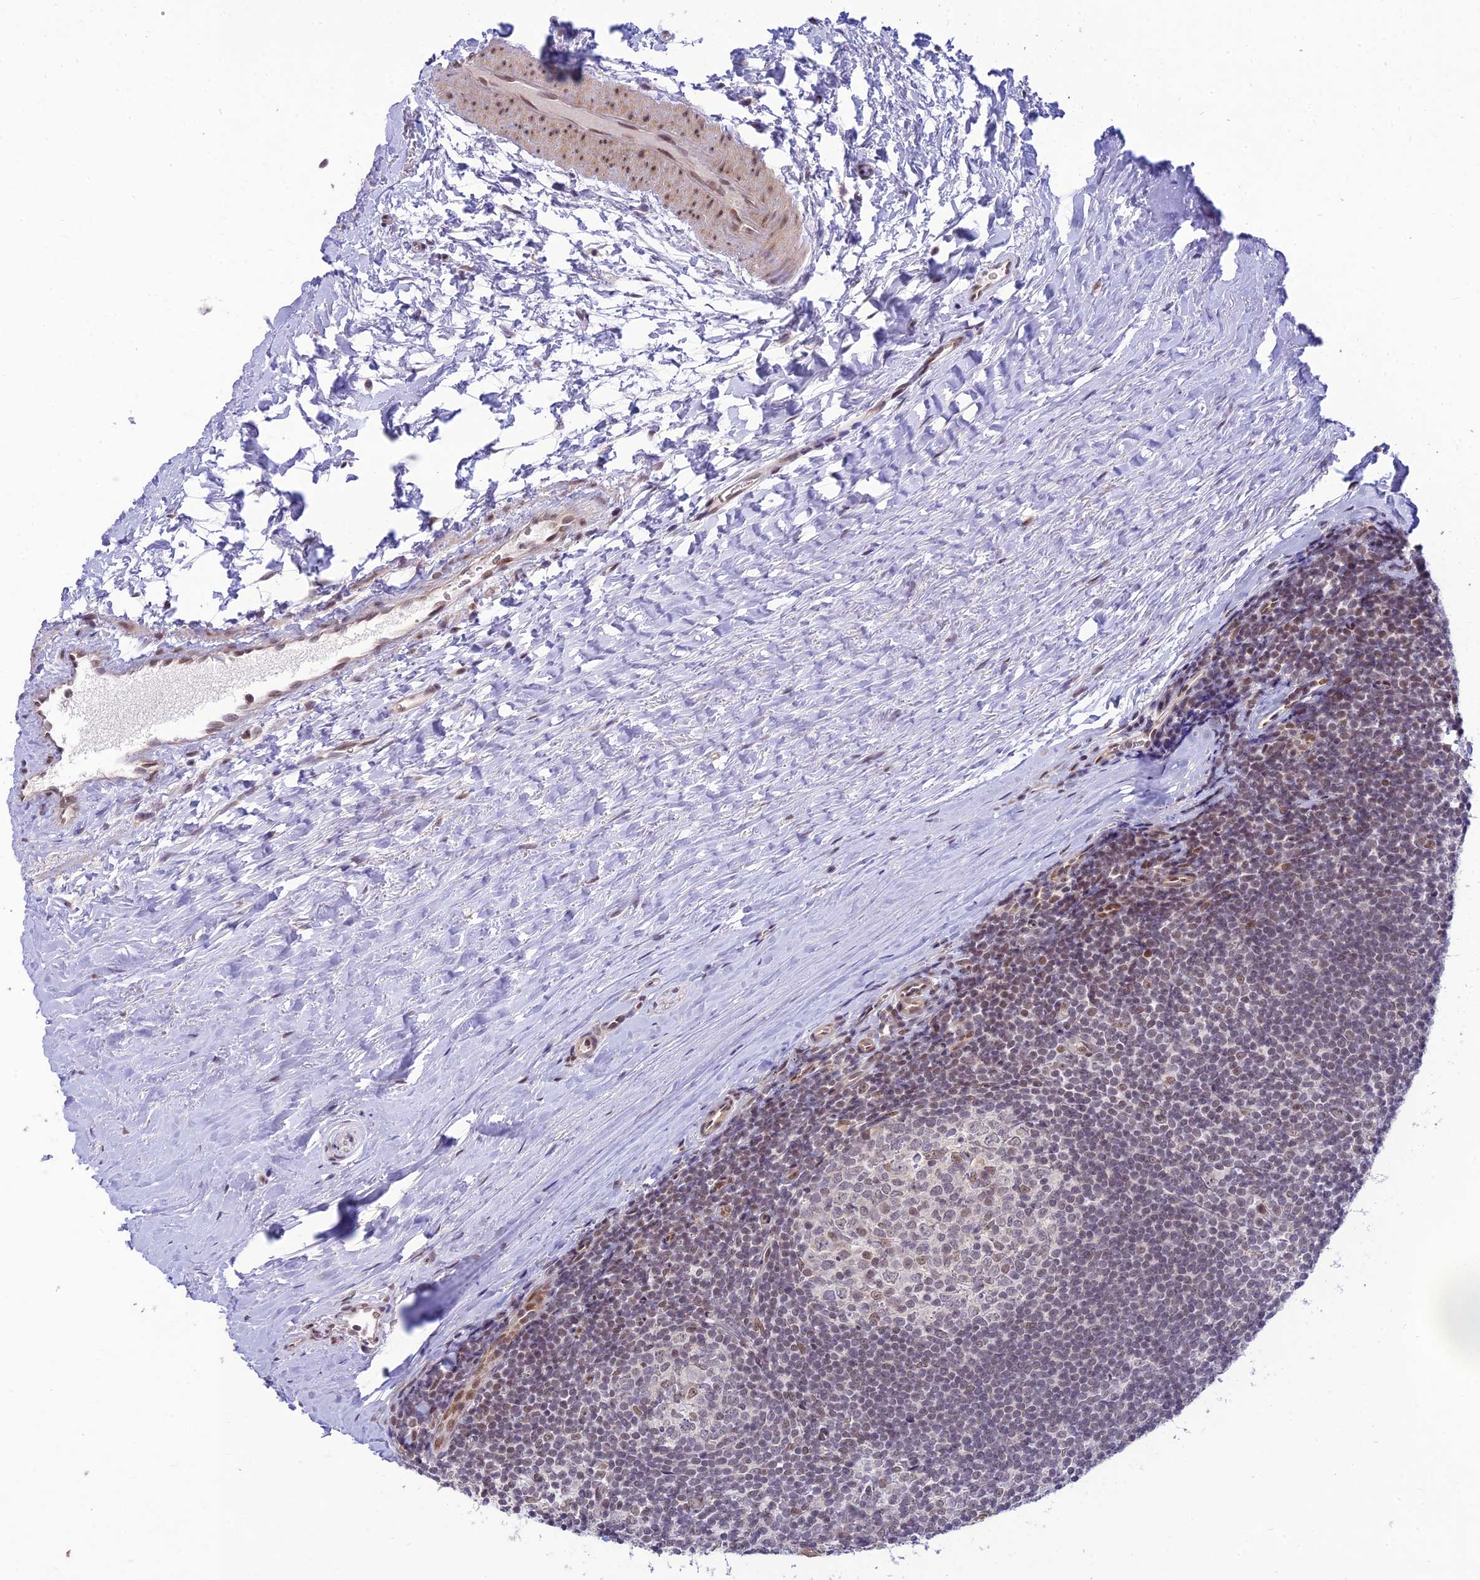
{"staining": {"intensity": "moderate", "quantity": "<25%", "location": "nuclear"}, "tissue": "tonsil", "cell_type": "Germinal center cells", "image_type": "normal", "snomed": [{"axis": "morphology", "description": "Normal tissue, NOS"}, {"axis": "topography", "description": "Tonsil"}], "caption": "Immunohistochemical staining of unremarkable human tonsil reveals moderate nuclear protein staining in approximately <25% of germinal center cells. (Brightfield microscopy of DAB IHC at high magnification).", "gene": "MICOS13", "patient": {"sex": "male", "age": 27}}